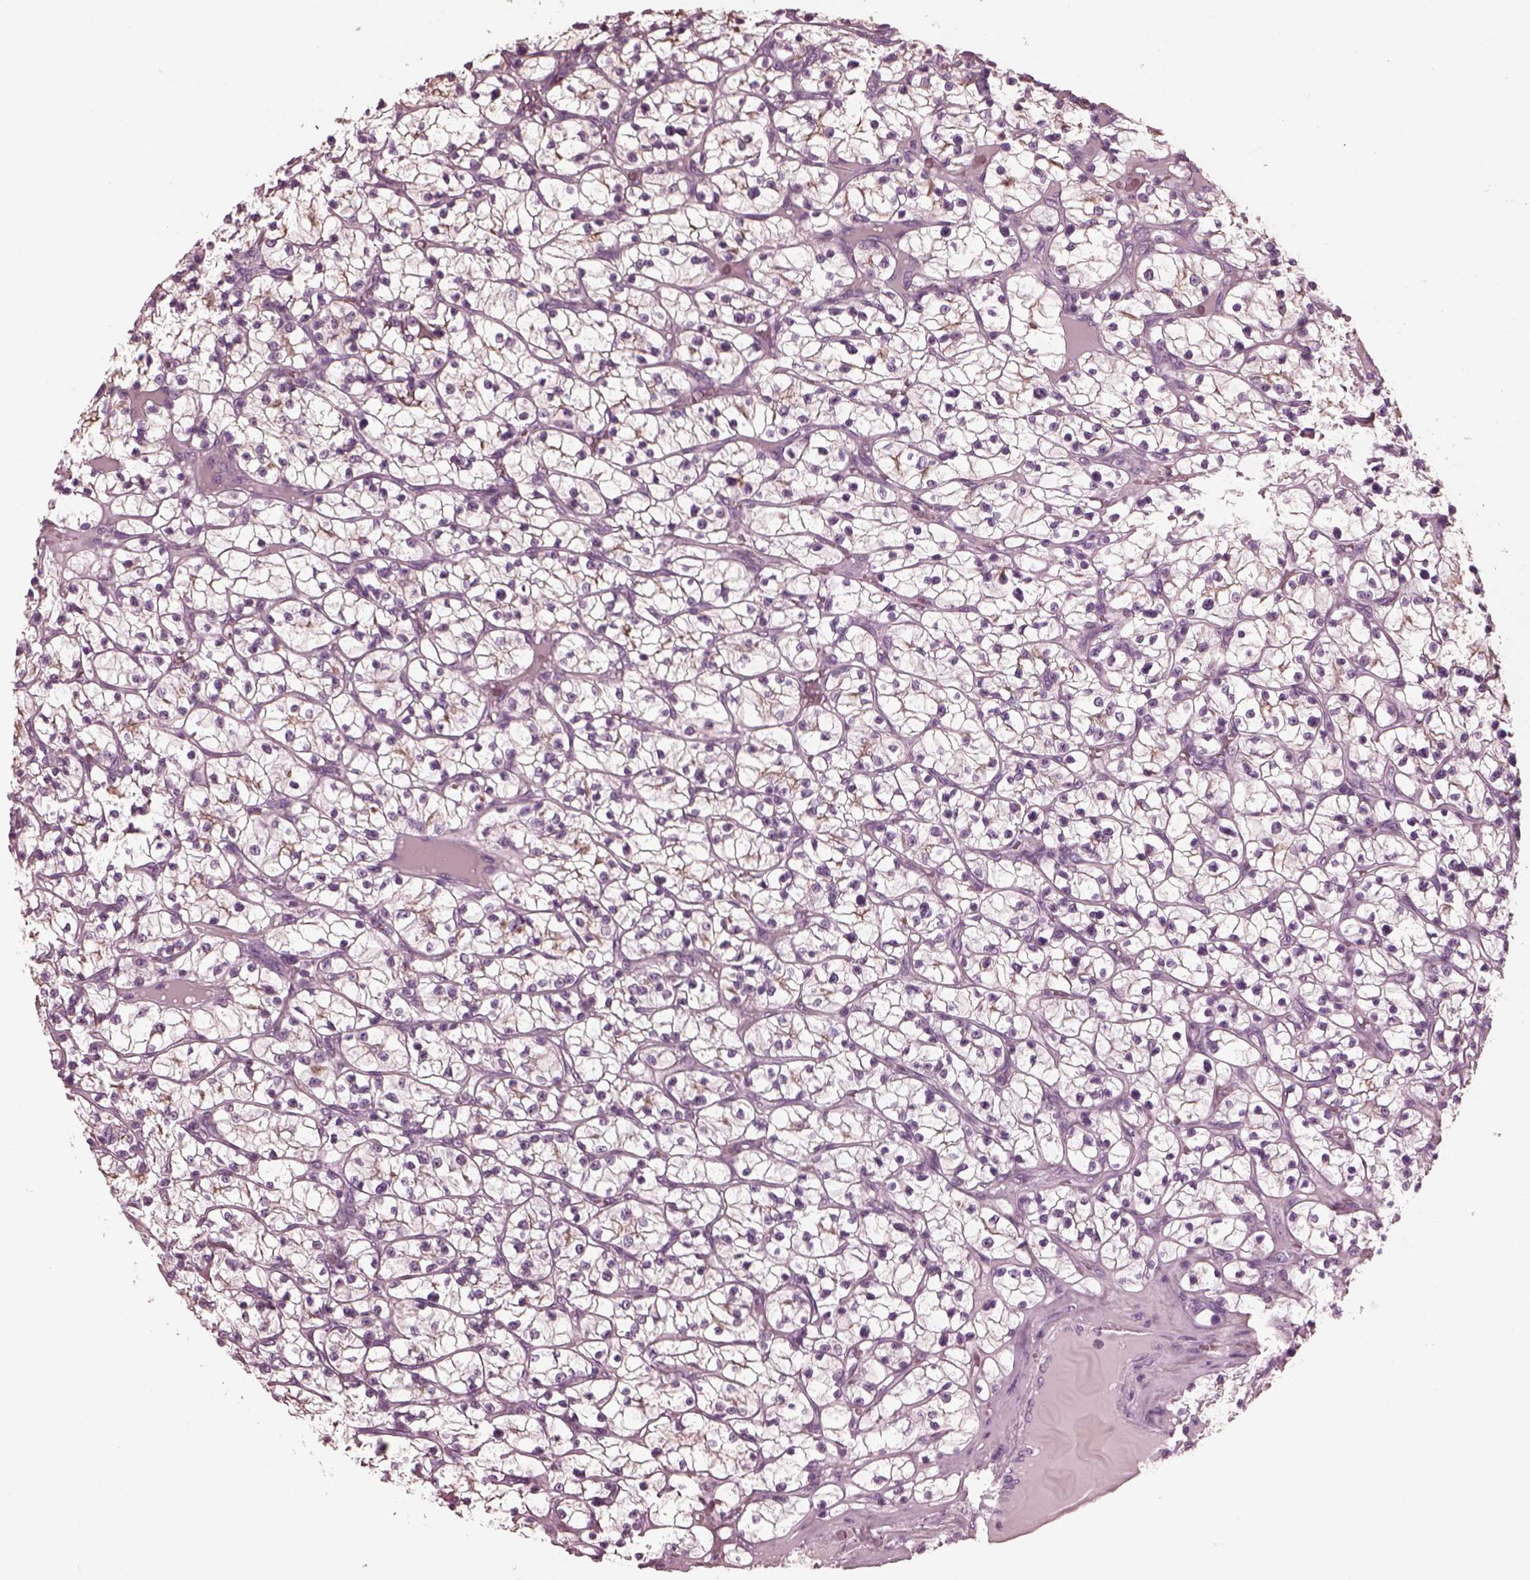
{"staining": {"intensity": "negative", "quantity": "none", "location": "none"}, "tissue": "renal cancer", "cell_type": "Tumor cells", "image_type": "cancer", "snomed": [{"axis": "morphology", "description": "Adenocarcinoma, NOS"}, {"axis": "topography", "description": "Kidney"}], "caption": "IHC micrograph of adenocarcinoma (renal) stained for a protein (brown), which displays no expression in tumor cells.", "gene": "CGA", "patient": {"sex": "female", "age": 64}}